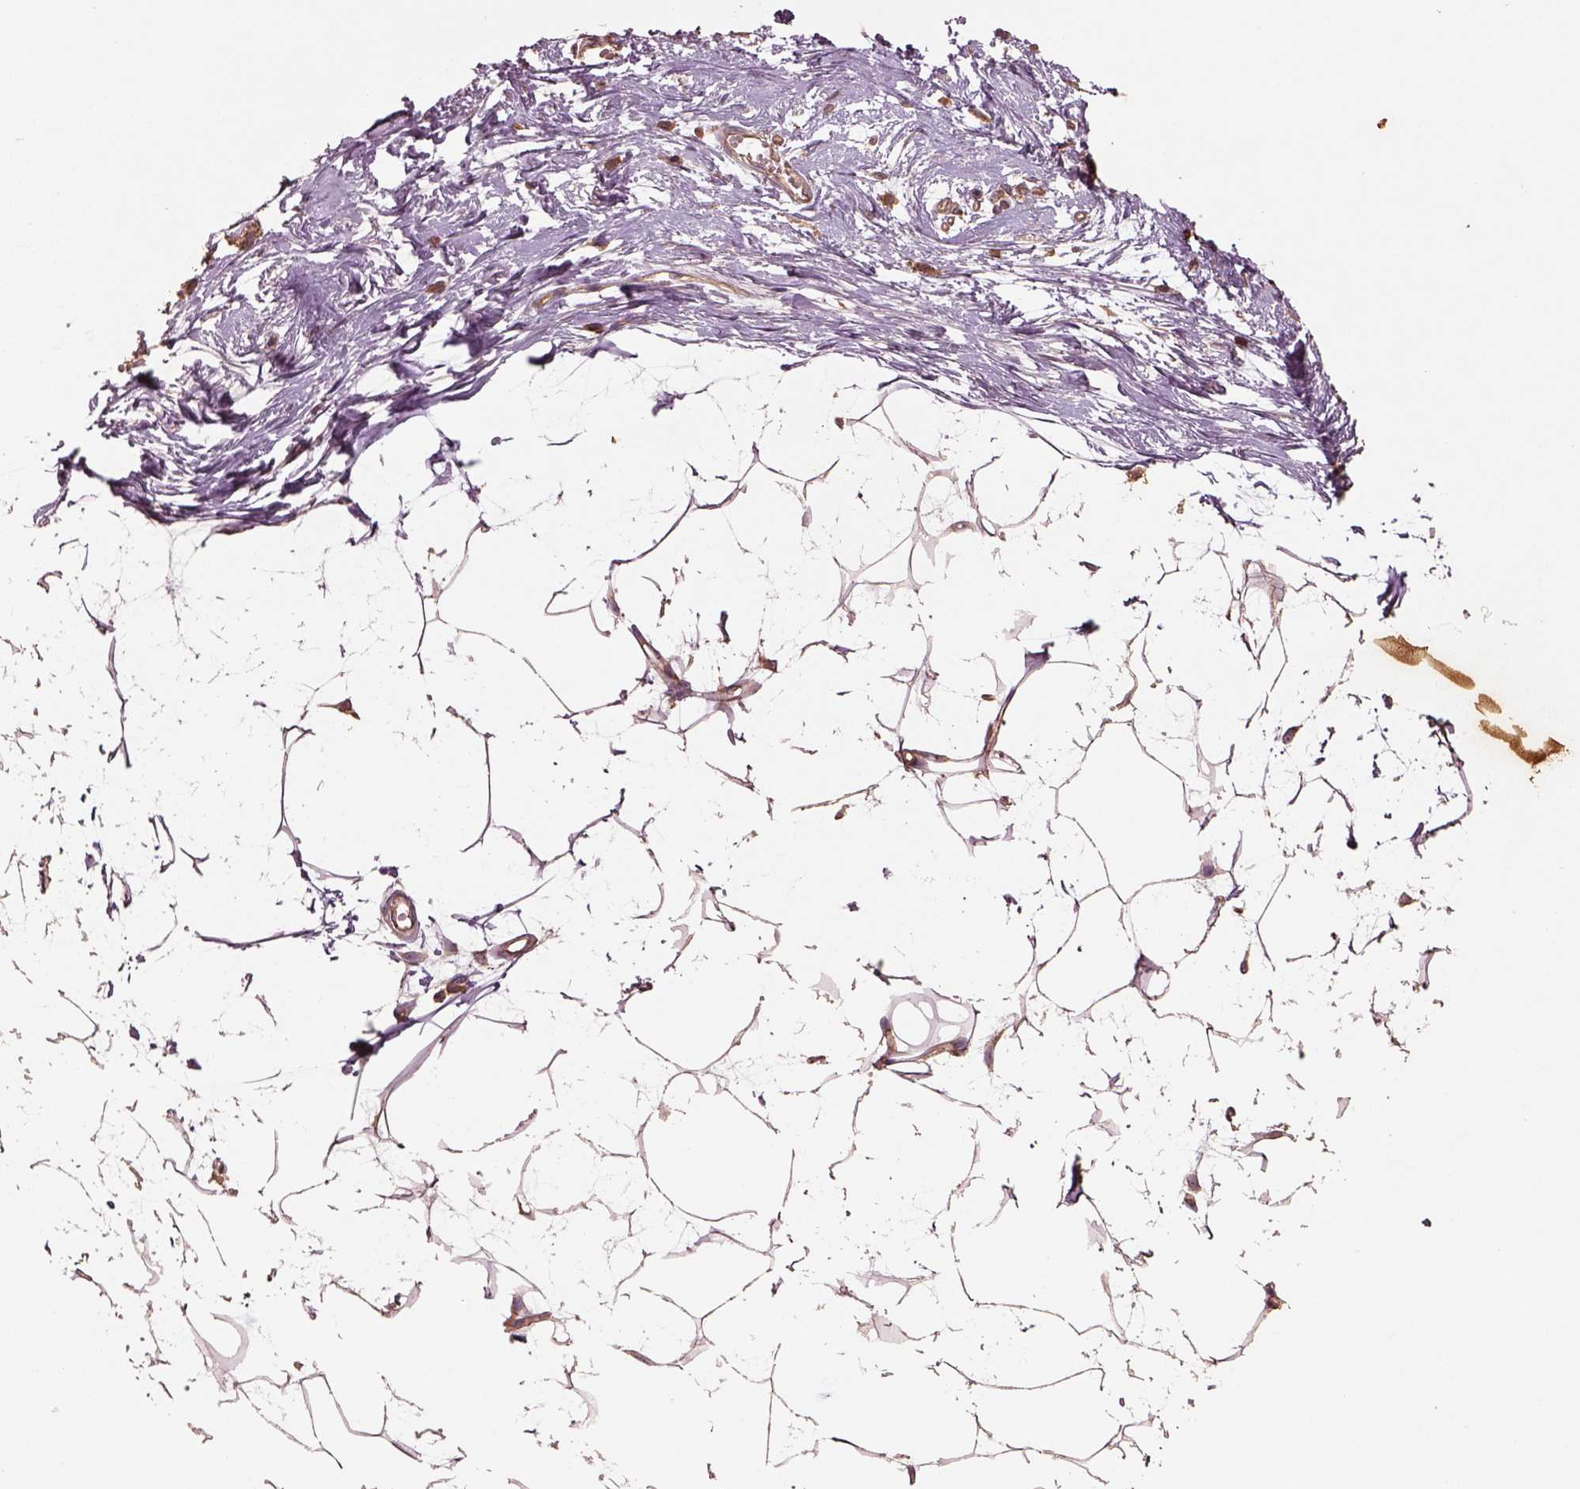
{"staining": {"intensity": "weak", "quantity": ">75%", "location": "cytoplasmic/membranous"}, "tissue": "breast", "cell_type": "Adipocytes", "image_type": "normal", "snomed": [{"axis": "morphology", "description": "Normal tissue, NOS"}, {"axis": "topography", "description": "Breast"}], "caption": "A photomicrograph showing weak cytoplasmic/membranous expression in about >75% of adipocytes in benign breast, as visualized by brown immunohistochemical staining.", "gene": "TRADD", "patient": {"sex": "female", "age": 45}}